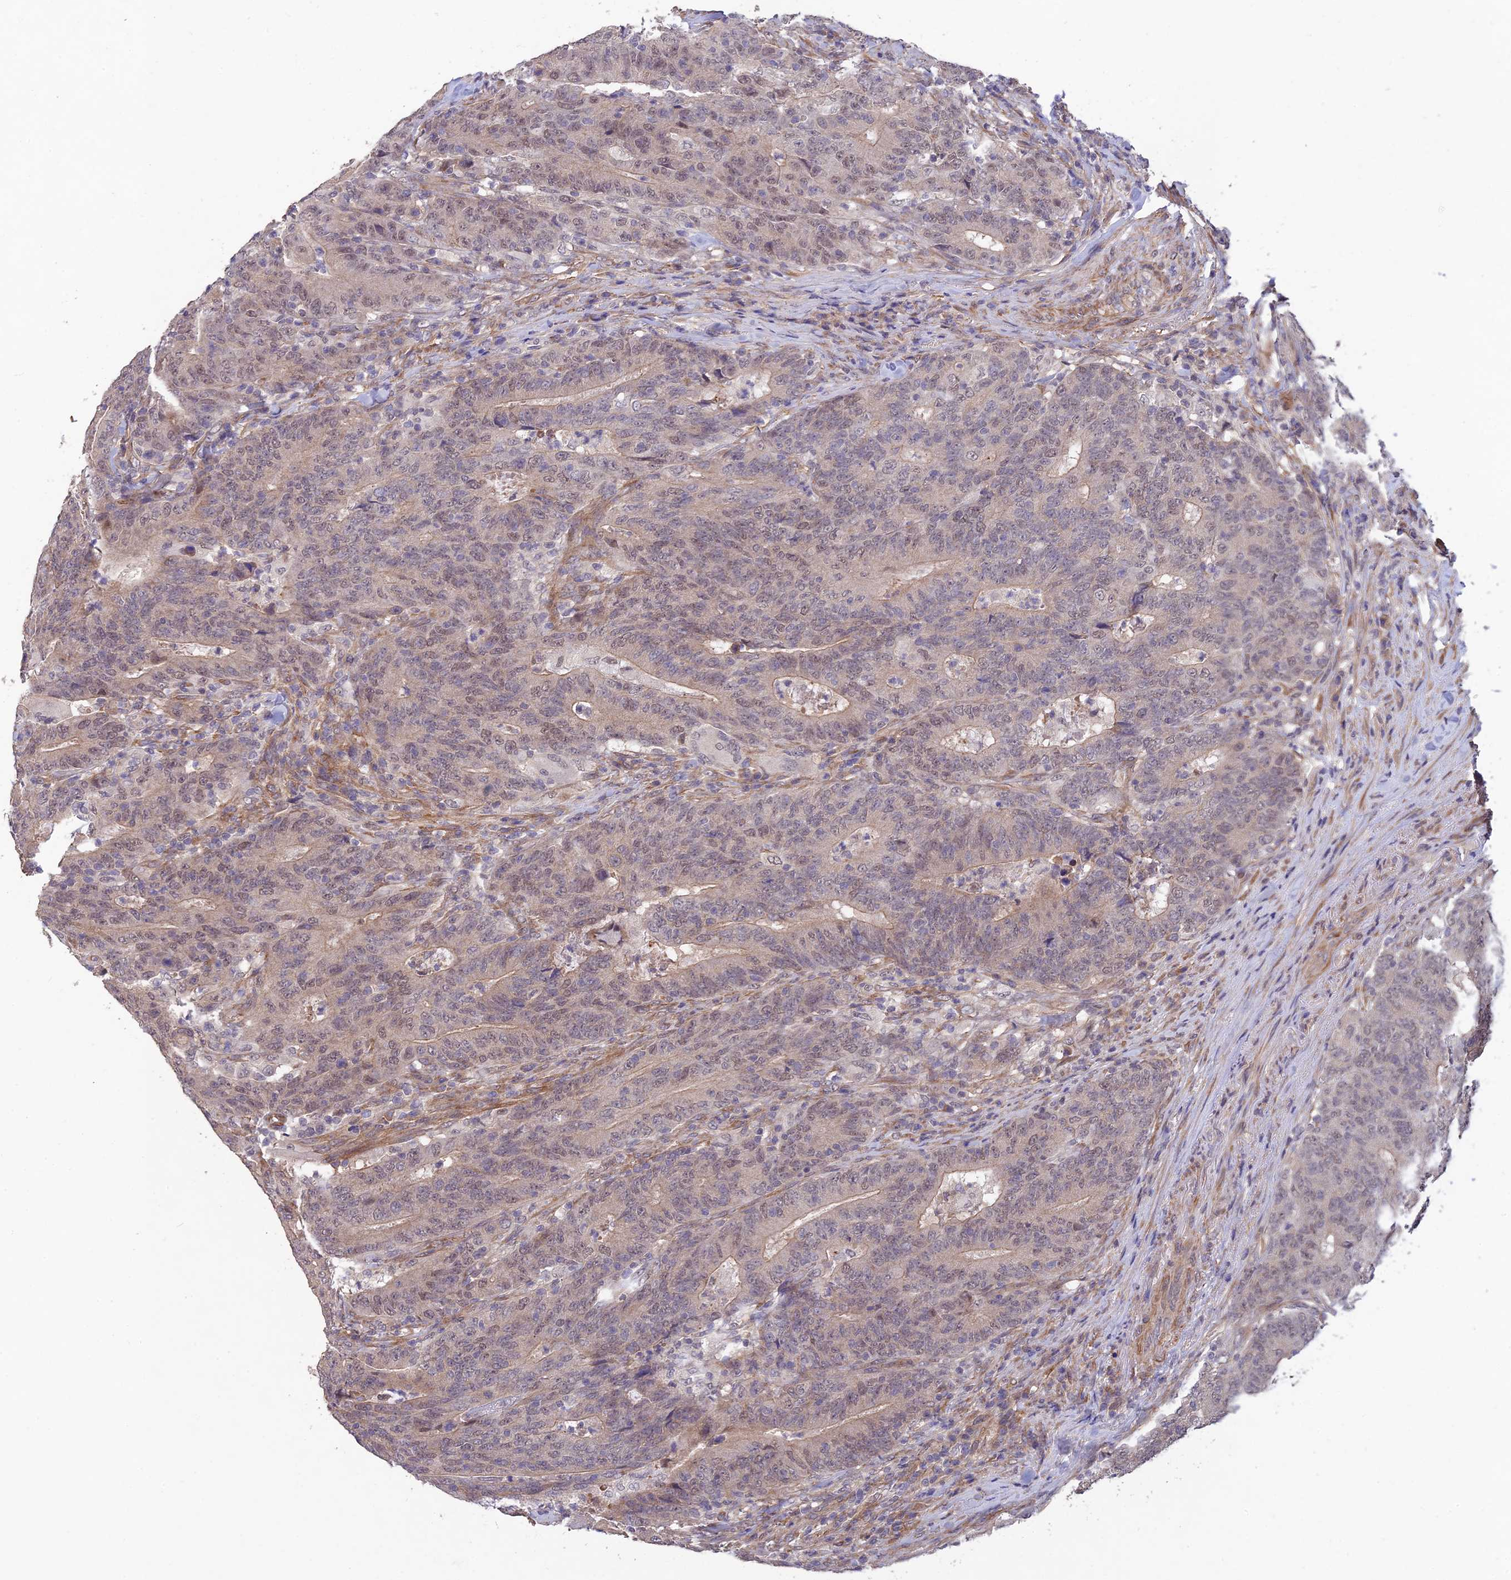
{"staining": {"intensity": "weak", "quantity": "25%-75%", "location": "nuclear"}, "tissue": "colorectal cancer", "cell_type": "Tumor cells", "image_type": "cancer", "snomed": [{"axis": "morphology", "description": "Normal tissue, NOS"}, {"axis": "morphology", "description": "Adenocarcinoma, NOS"}, {"axis": "topography", "description": "Colon"}], "caption": "Immunohistochemistry (IHC) image of neoplastic tissue: colorectal cancer (adenocarcinoma) stained using immunohistochemistry (IHC) displays low levels of weak protein expression localized specifically in the nuclear of tumor cells, appearing as a nuclear brown color.", "gene": "PAGR1", "patient": {"sex": "female", "age": 75}}